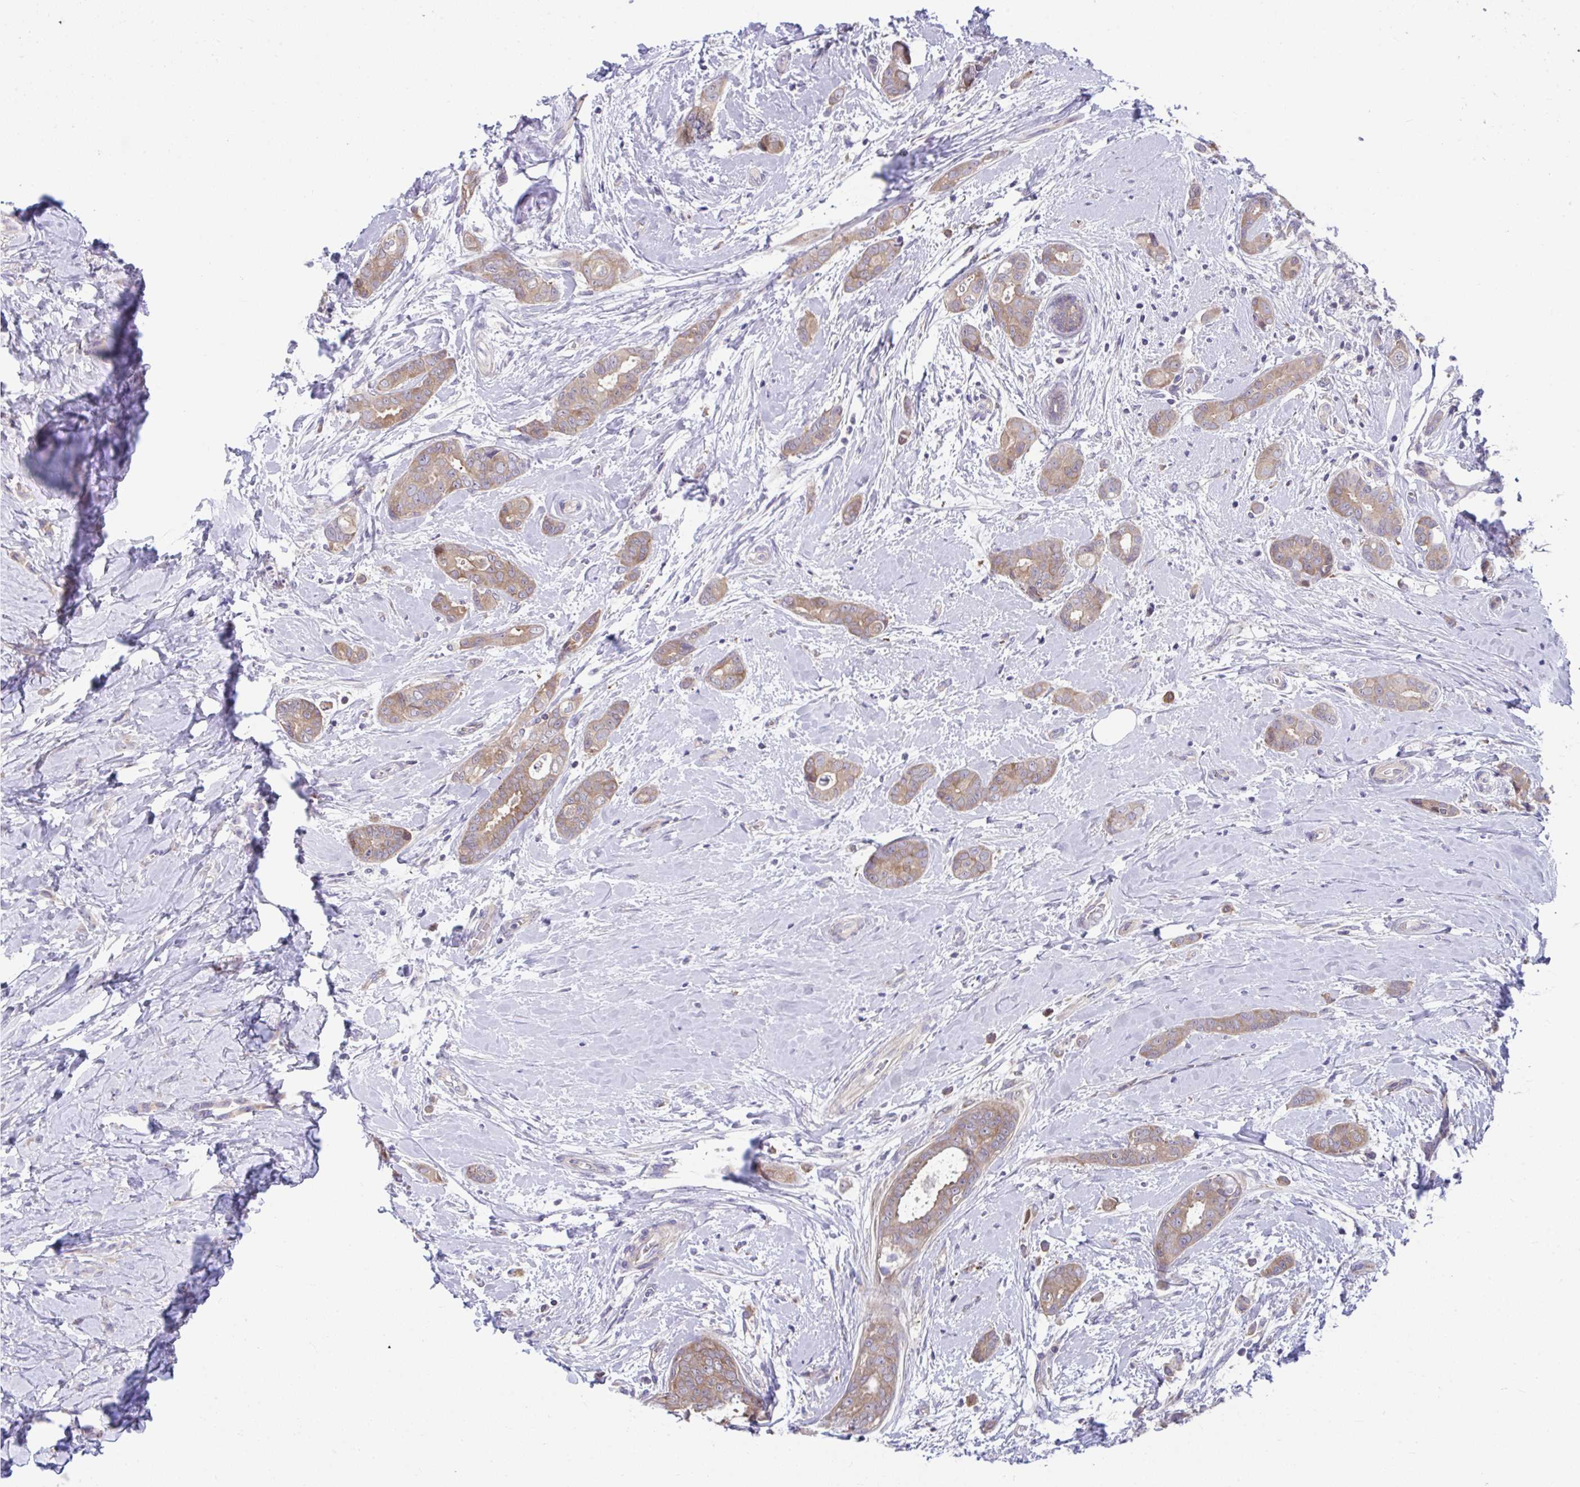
{"staining": {"intensity": "moderate", "quantity": ">75%", "location": "cytoplasmic/membranous"}, "tissue": "breast cancer", "cell_type": "Tumor cells", "image_type": "cancer", "snomed": [{"axis": "morphology", "description": "Duct carcinoma"}, {"axis": "topography", "description": "Breast"}], "caption": "Brown immunohistochemical staining in infiltrating ductal carcinoma (breast) reveals moderate cytoplasmic/membranous staining in about >75% of tumor cells.", "gene": "PCDHB7", "patient": {"sex": "female", "age": 45}}